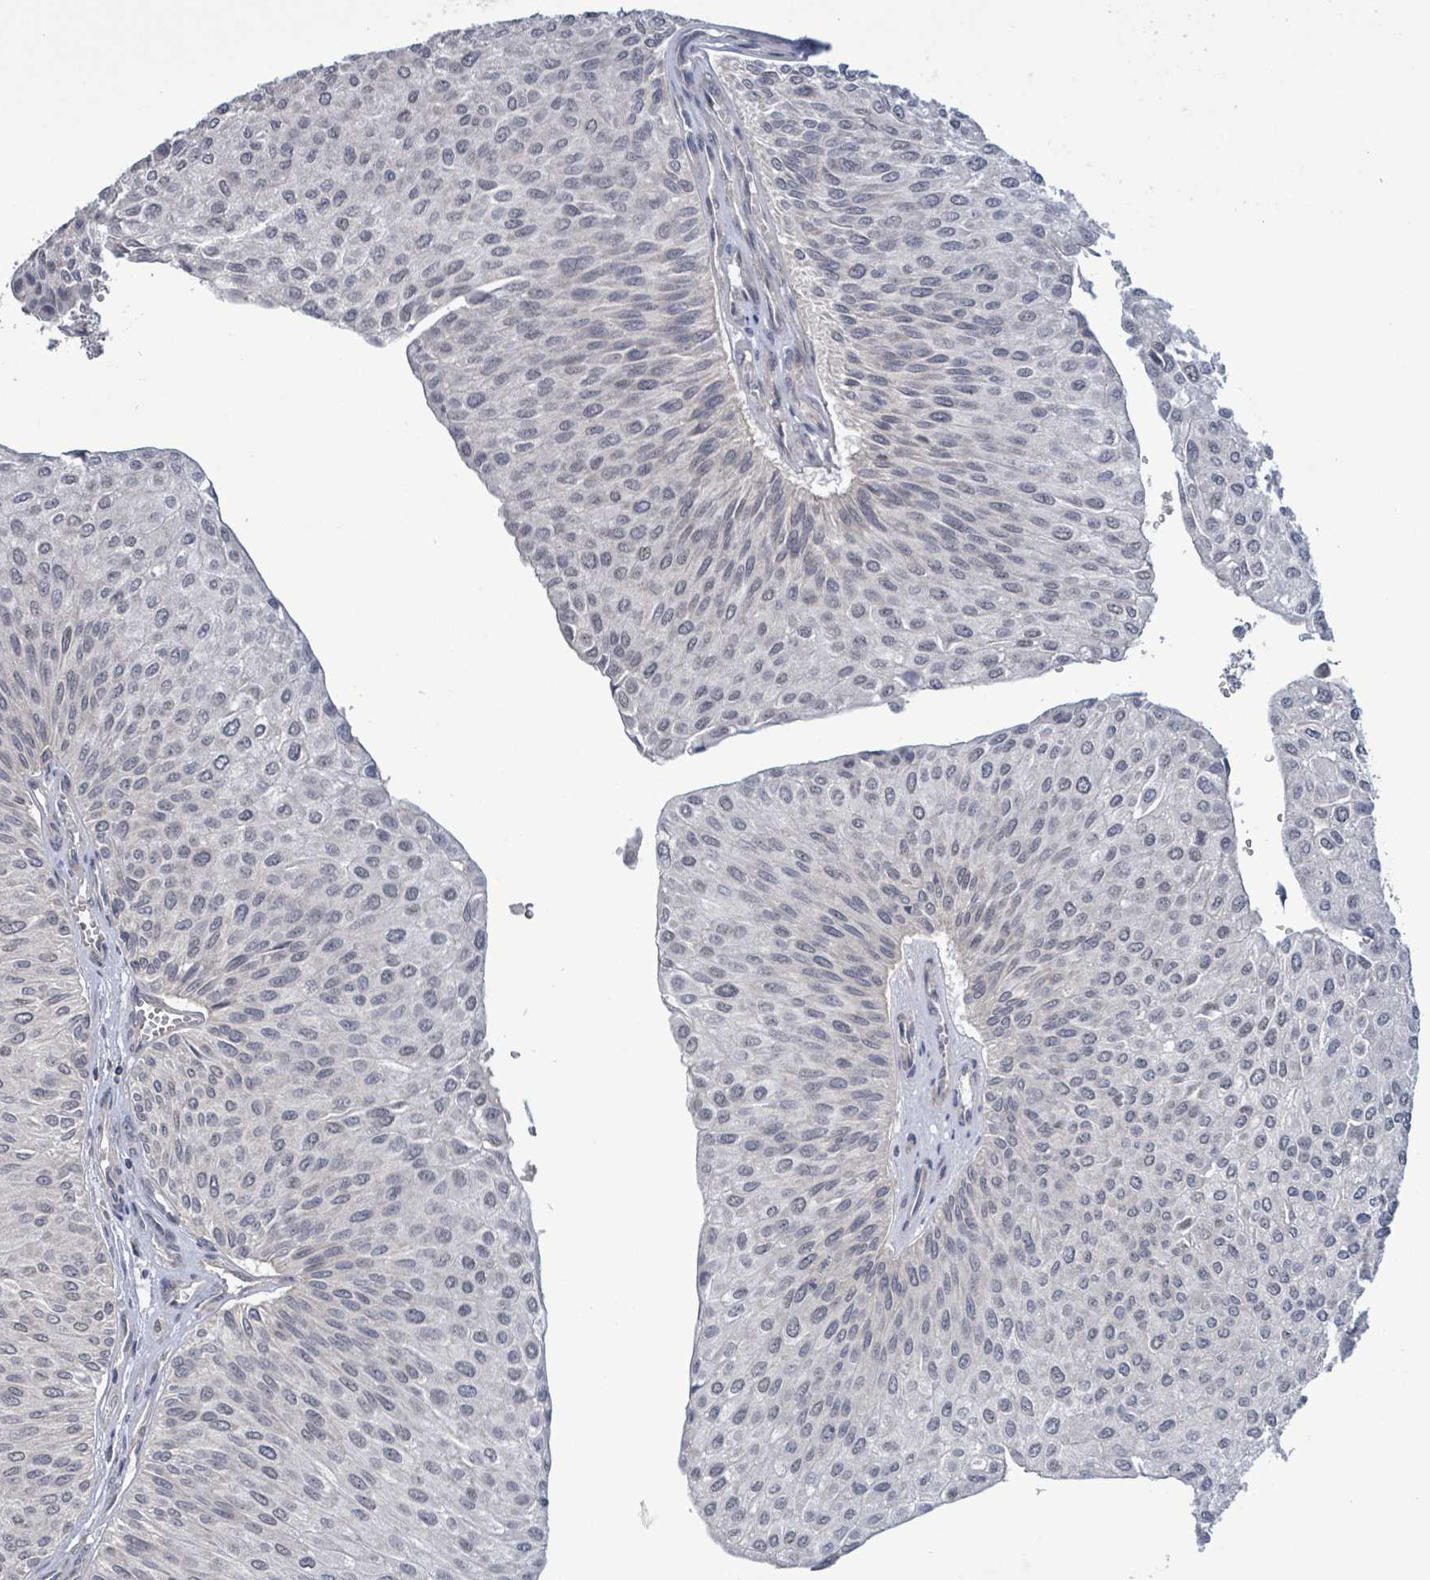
{"staining": {"intensity": "negative", "quantity": "none", "location": "none"}, "tissue": "urothelial cancer", "cell_type": "Tumor cells", "image_type": "cancer", "snomed": [{"axis": "morphology", "description": "Urothelial carcinoma, NOS"}, {"axis": "topography", "description": "Urinary bladder"}], "caption": "Histopathology image shows no significant protein staining in tumor cells of urothelial cancer.", "gene": "AMMECR1", "patient": {"sex": "male", "age": 67}}